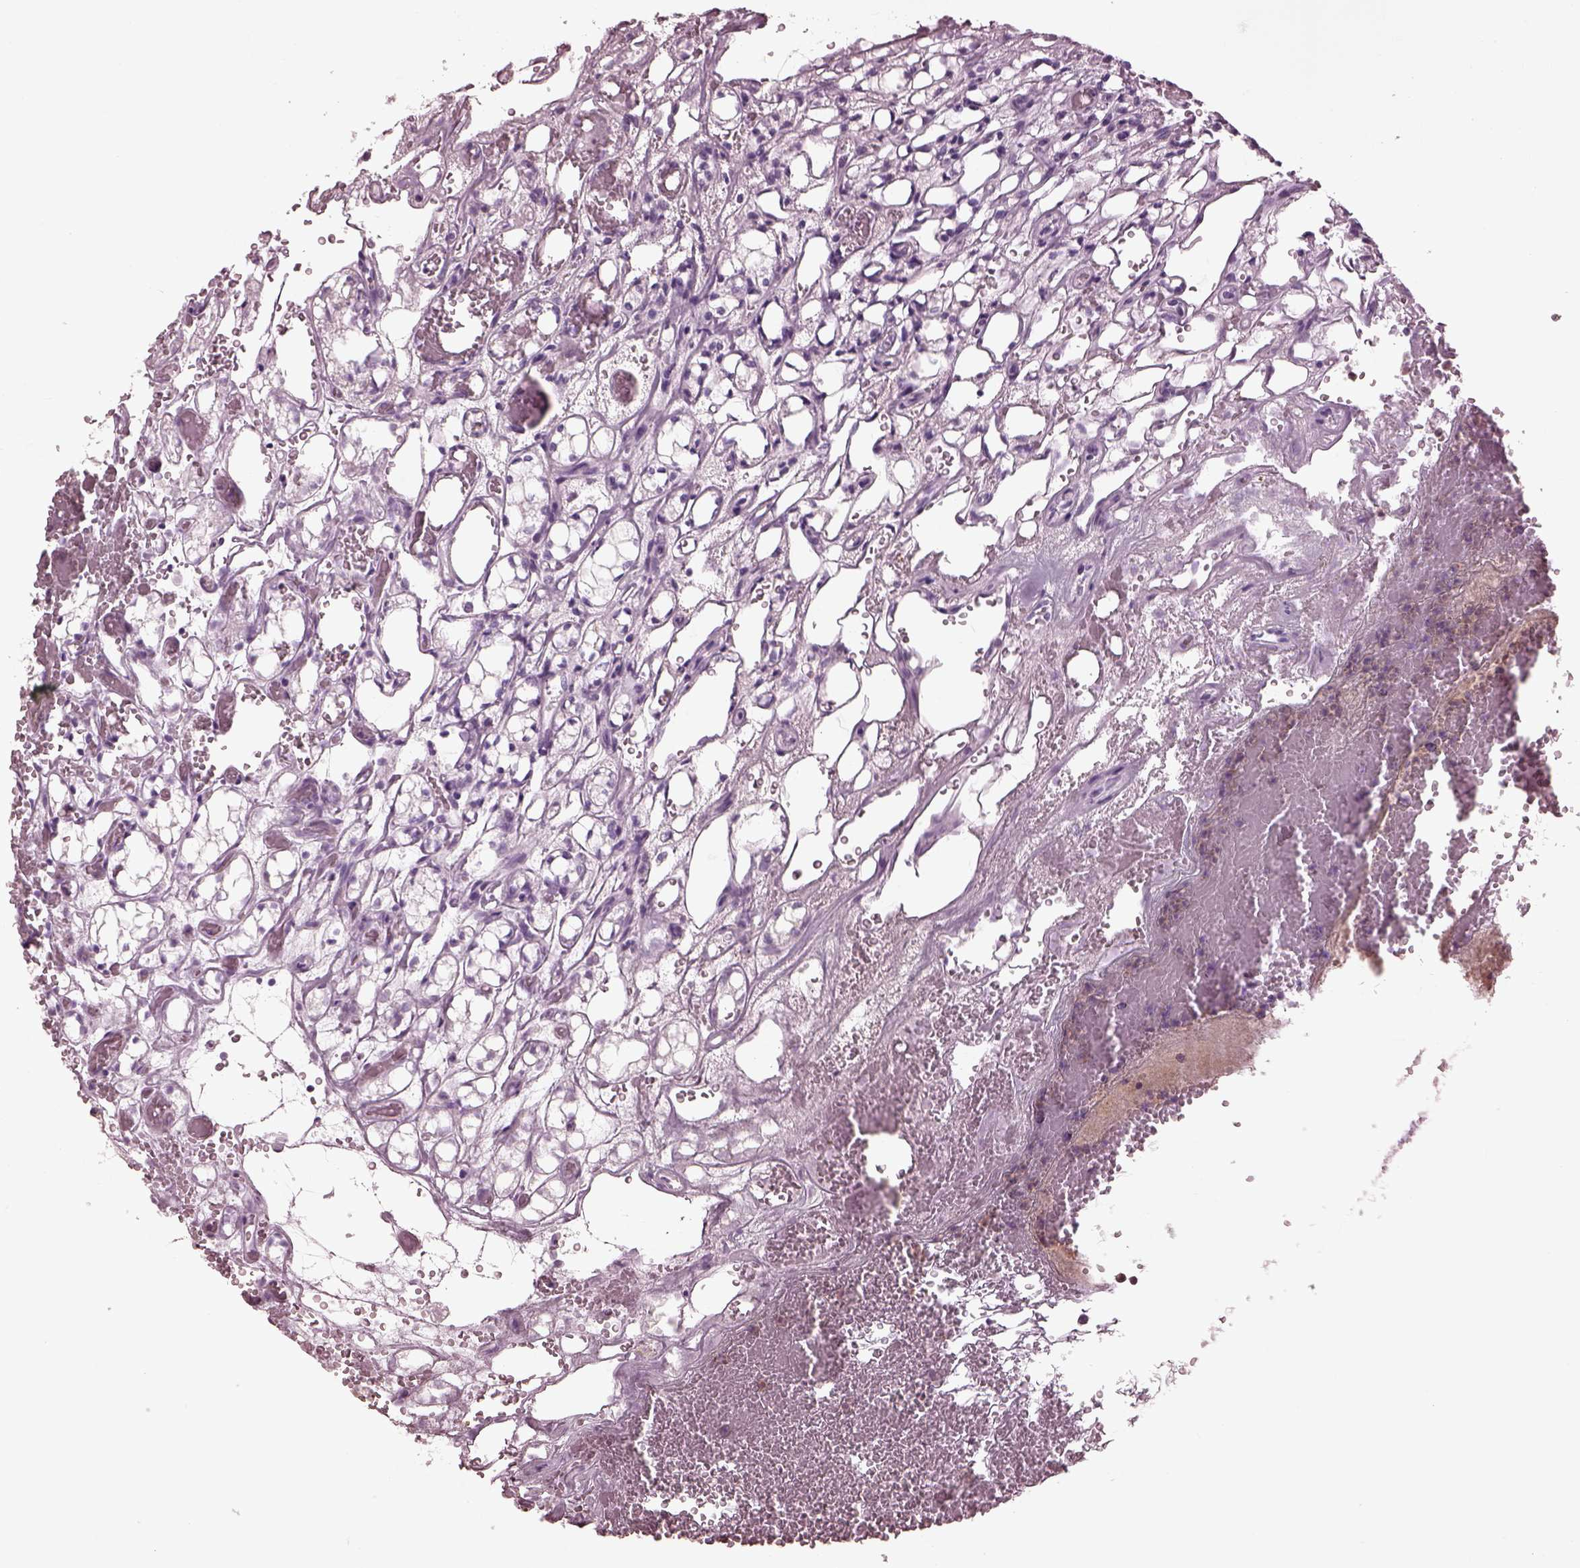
{"staining": {"intensity": "negative", "quantity": "none", "location": "none"}, "tissue": "renal cancer", "cell_type": "Tumor cells", "image_type": "cancer", "snomed": [{"axis": "morphology", "description": "Adenocarcinoma, NOS"}, {"axis": "topography", "description": "Kidney"}], "caption": "The image displays no staining of tumor cells in renal cancer.", "gene": "BFSP1", "patient": {"sex": "female", "age": 69}}